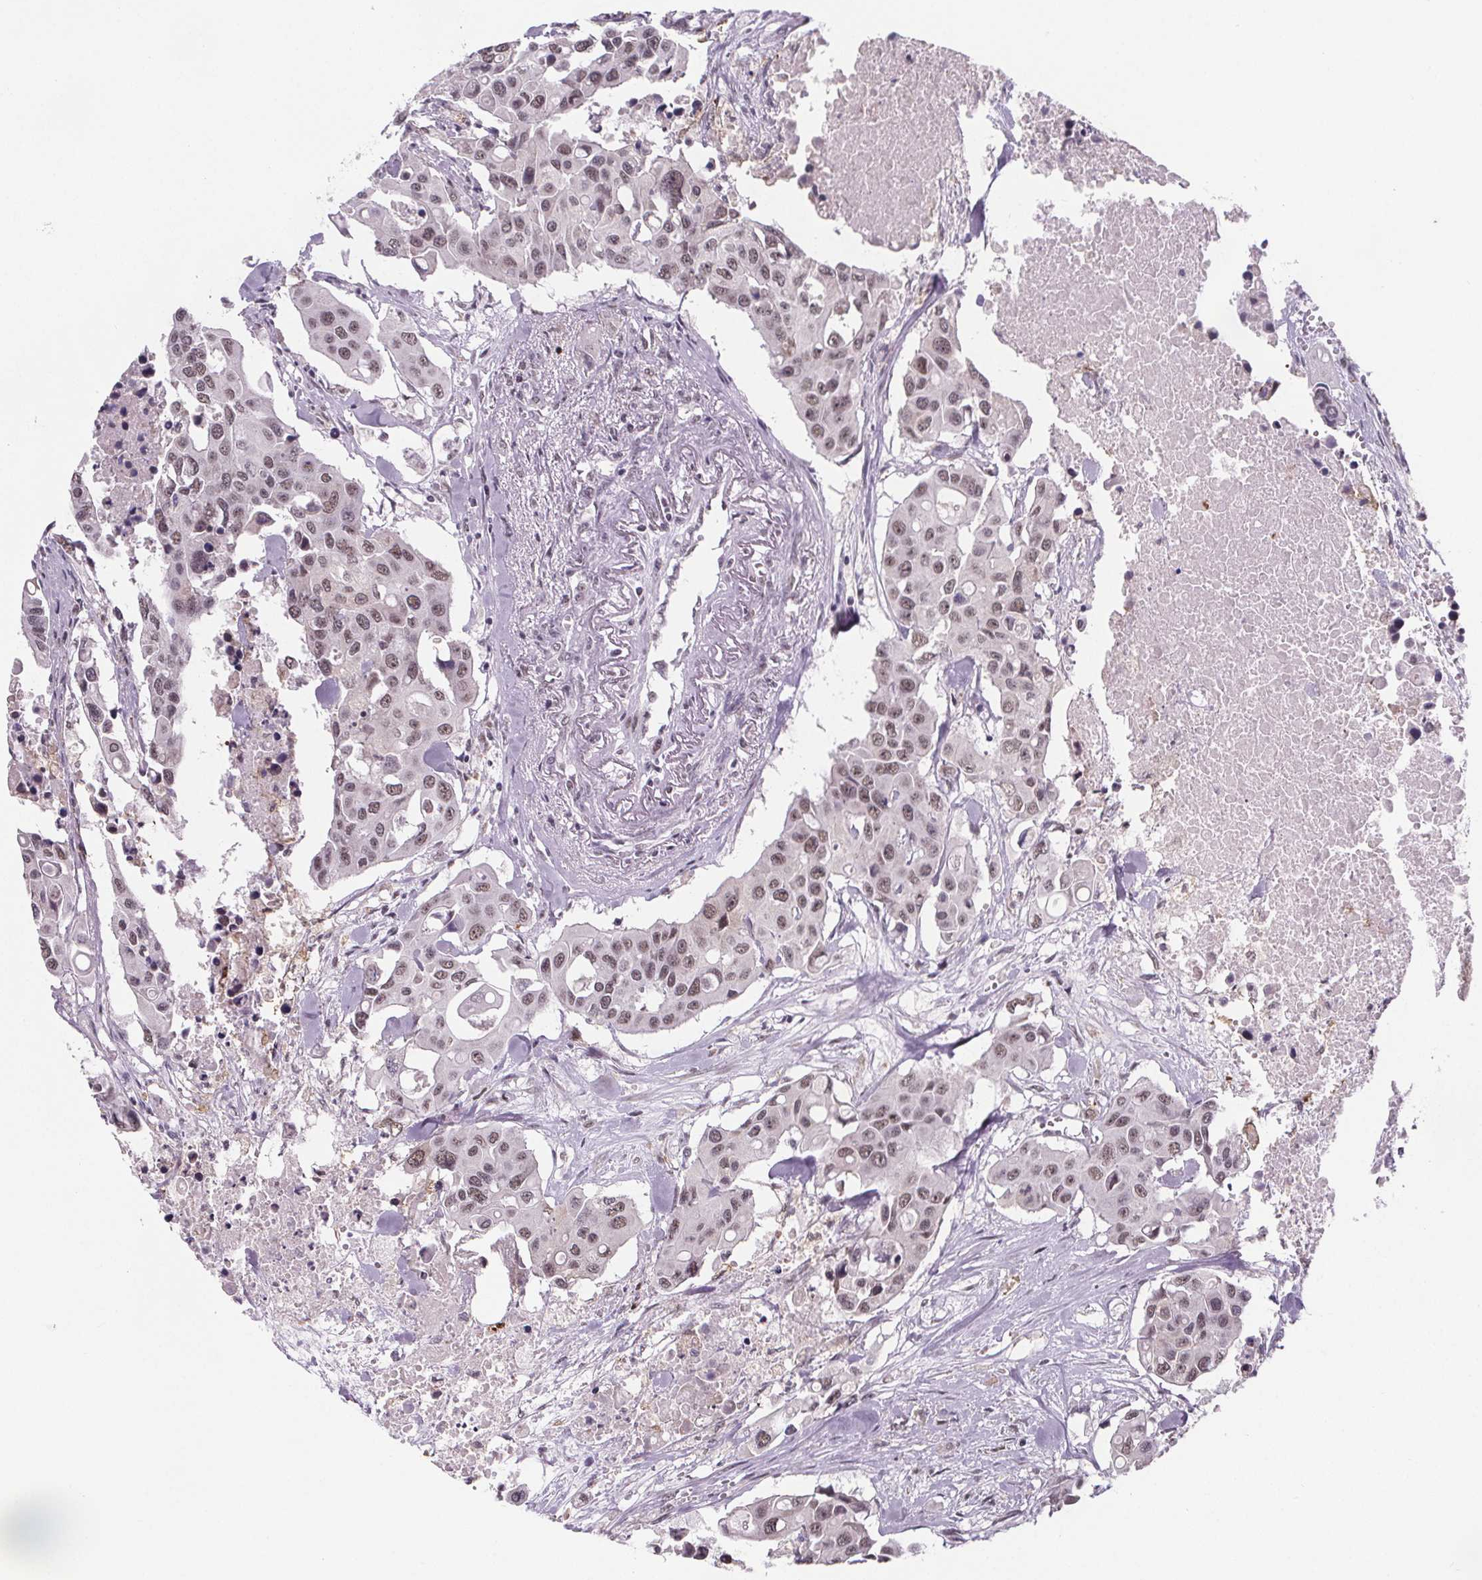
{"staining": {"intensity": "weak", "quantity": ">75%", "location": "nuclear"}, "tissue": "colorectal cancer", "cell_type": "Tumor cells", "image_type": "cancer", "snomed": [{"axis": "morphology", "description": "Adenocarcinoma, NOS"}, {"axis": "topography", "description": "Colon"}], "caption": "A low amount of weak nuclear staining is present in approximately >75% of tumor cells in colorectal cancer (adenocarcinoma) tissue.", "gene": "ZNF572", "patient": {"sex": "male", "age": 77}}